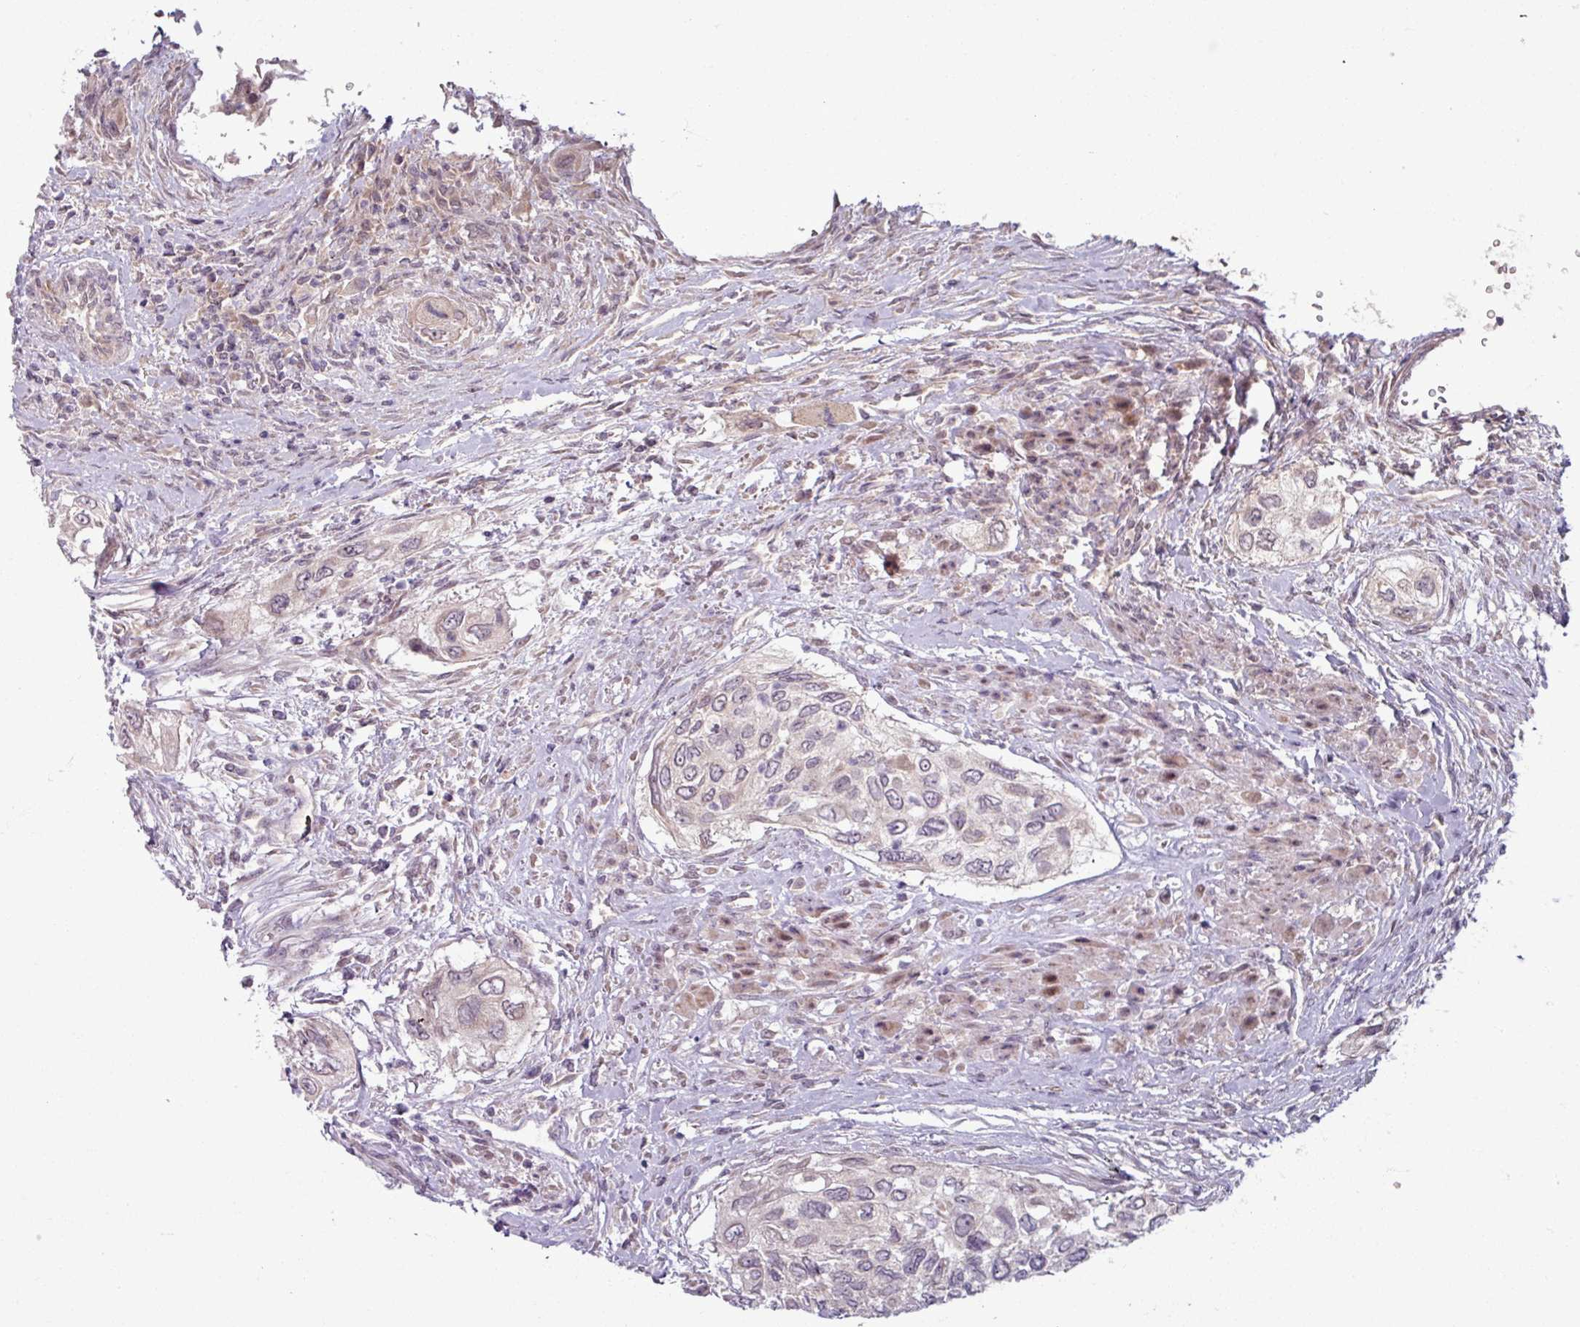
{"staining": {"intensity": "weak", "quantity": "<25%", "location": "nuclear"}, "tissue": "urothelial cancer", "cell_type": "Tumor cells", "image_type": "cancer", "snomed": [{"axis": "morphology", "description": "Urothelial carcinoma, High grade"}, {"axis": "topography", "description": "Urinary bladder"}], "caption": "IHC photomicrograph of neoplastic tissue: human high-grade urothelial carcinoma stained with DAB shows no significant protein staining in tumor cells.", "gene": "OGFOD3", "patient": {"sex": "female", "age": 60}}